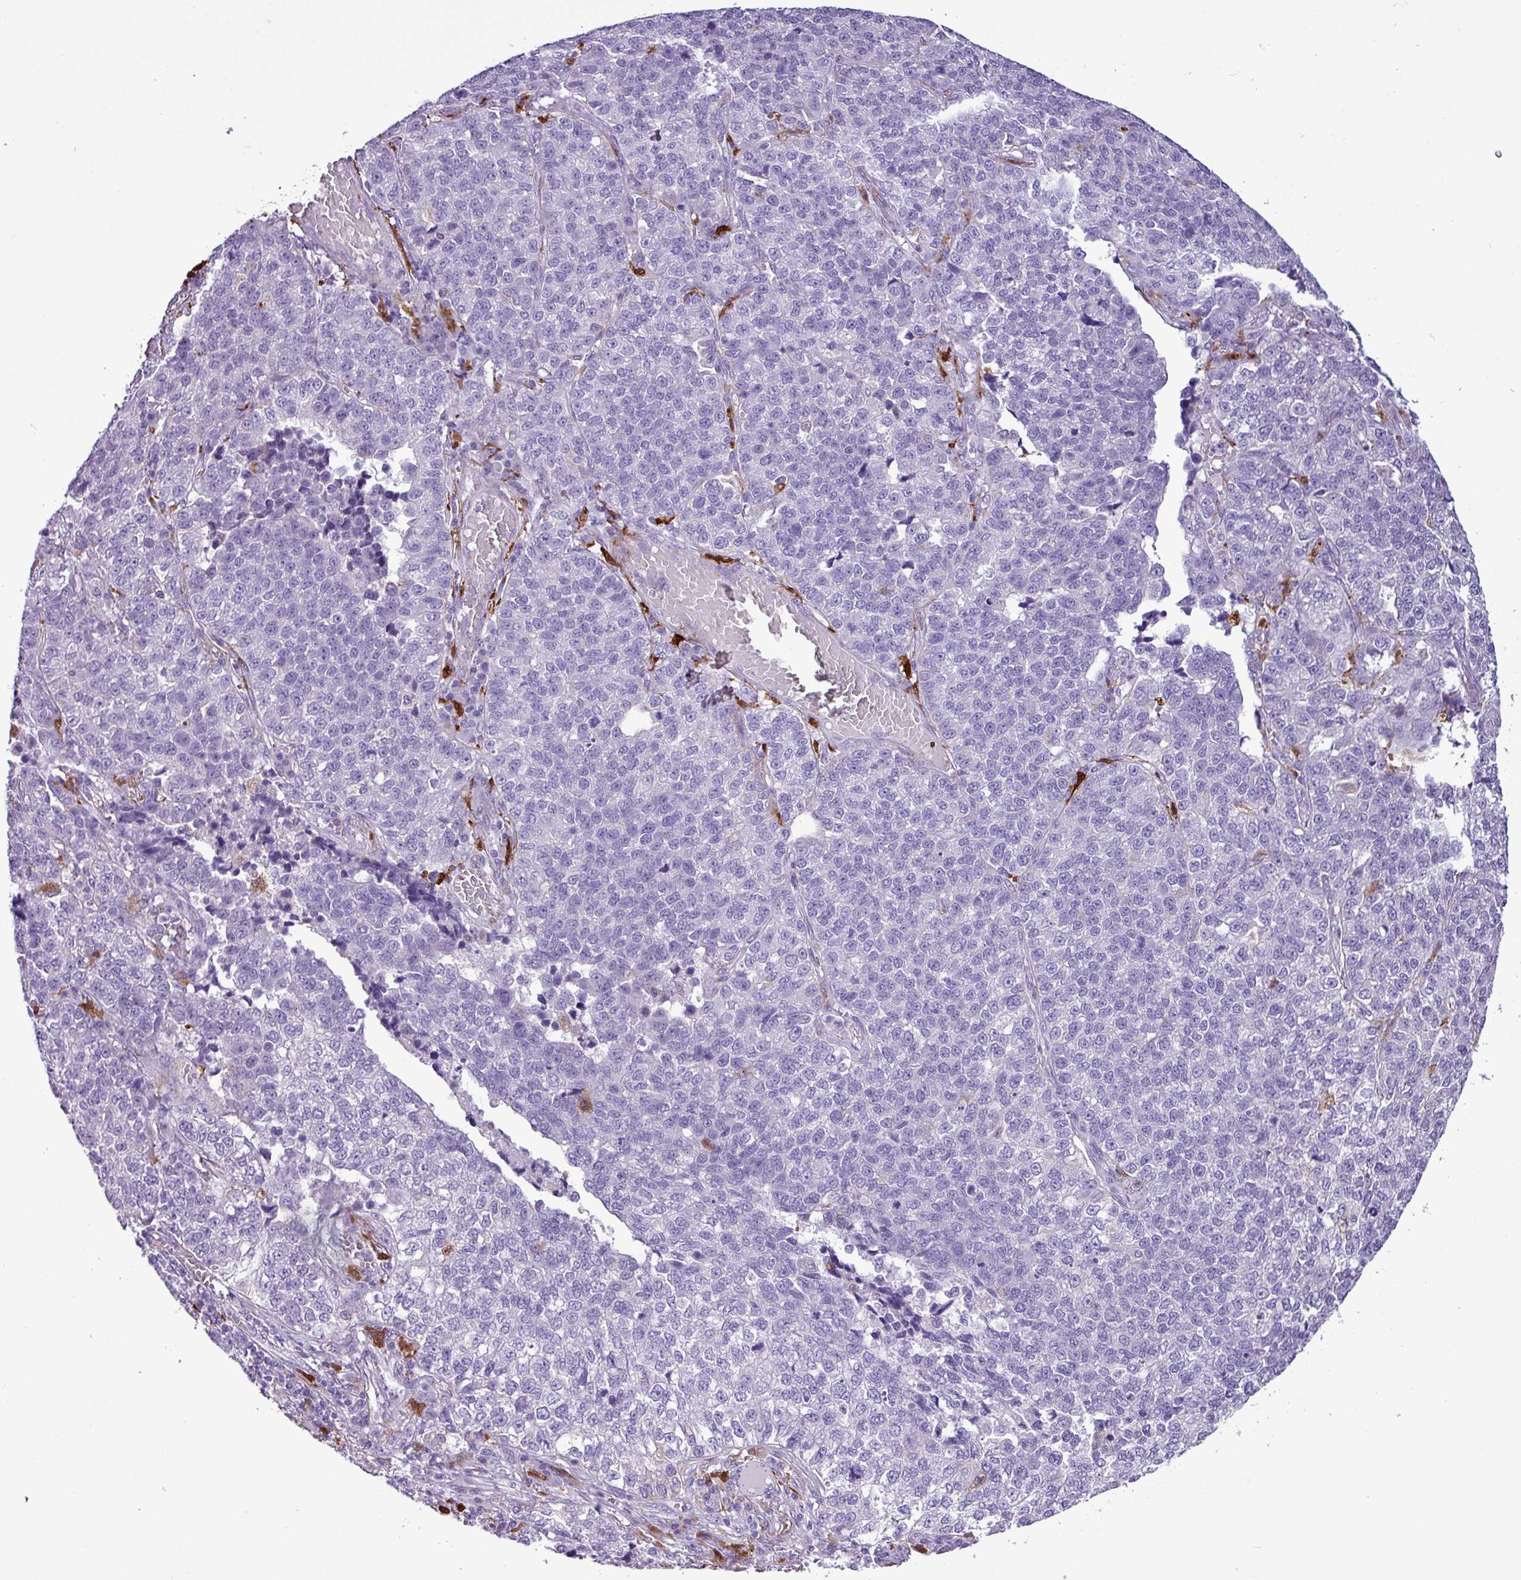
{"staining": {"intensity": "negative", "quantity": "none", "location": "none"}, "tissue": "lung cancer", "cell_type": "Tumor cells", "image_type": "cancer", "snomed": [{"axis": "morphology", "description": "Adenocarcinoma, NOS"}, {"axis": "topography", "description": "Lung"}], "caption": "Tumor cells are negative for protein expression in human lung cancer. (DAB (3,3'-diaminobenzidine) immunohistochemistry, high magnification).", "gene": "TMEM200C", "patient": {"sex": "male", "age": 49}}